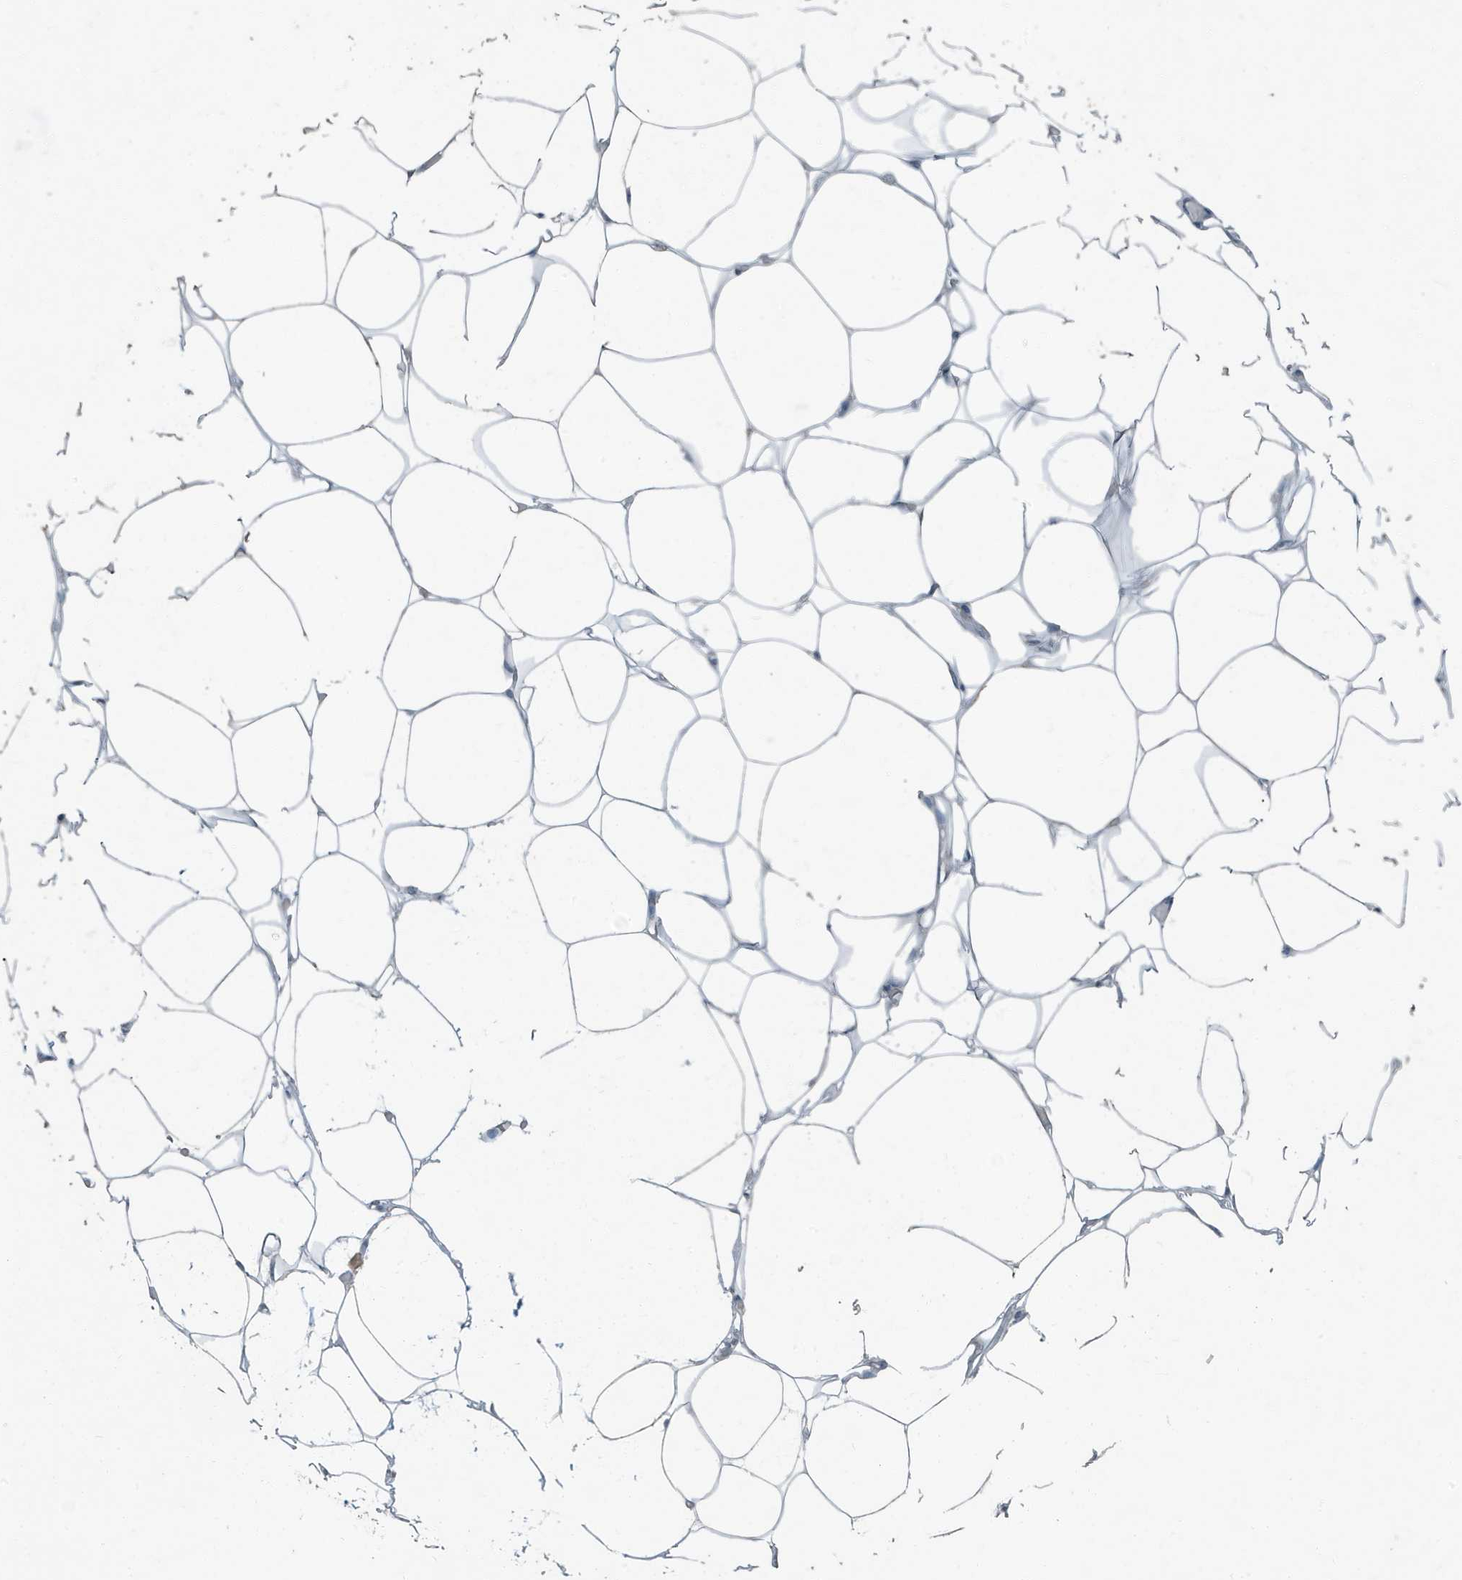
{"staining": {"intensity": "negative", "quantity": "none", "location": "none"}, "tissue": "adipose tissue", "cell_type": "Adipocytes", "image_type": "normal", "snomed": [{"axis": "morphology", "description": "Normal tissue, NOS"}, {"axis": "topography", "description": "Breast"}], "caption": "The micrograph shows no staining of adipocytes in benign adipose tissue. (DAB immunohistochemistry visualized using brightfield microscopy, high magnification).", "gene": "FAM162A", "patient": {"sex": "female", "age": 23}}